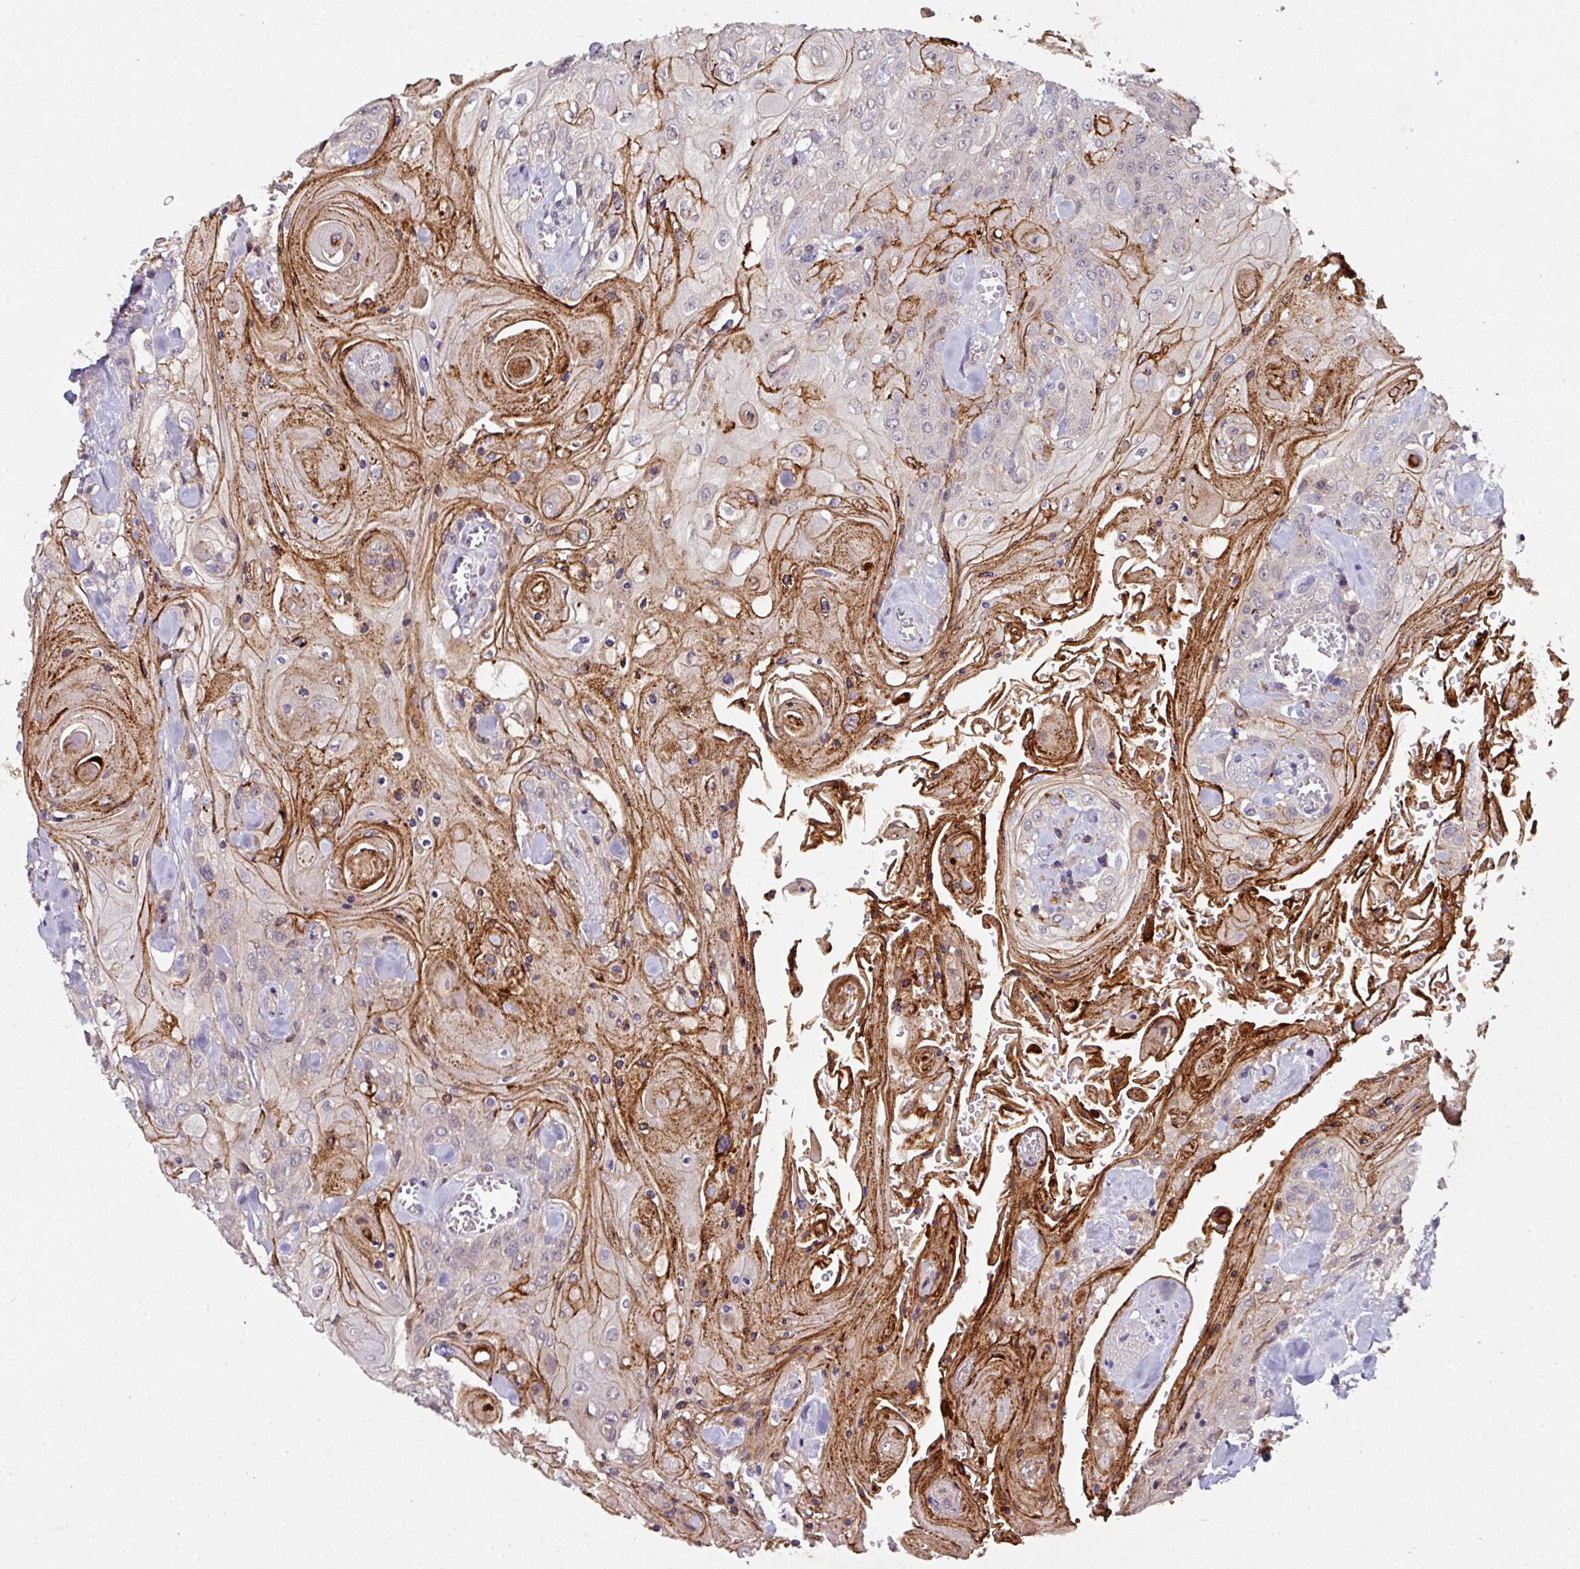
{"staining": {"intensity": "strong", "quantity": "<25%", "location": "cytoplasmic/membranous"}, "tissue": "head and neck cancer", "cell_type": "Tumor cells", "image_type": "cancer", "snomed": [{"axis": "morphology", "description": "Squamous cell carcinoma, NOS"}, {"axis": "topography", "description": "Head-Neck"}], "caption": "IHC histopathology image of neoplastic tissue: head and neck cancer stained using immunohistochemistry reveals medium levels of strong protein expression localized specifically in the cytoplasmic/membranous of tumor cells, appearing as a cytoplasmic/membranous brown color.", "gene": "AEBP2", "patient": {"sex": "female", "age": 43}}